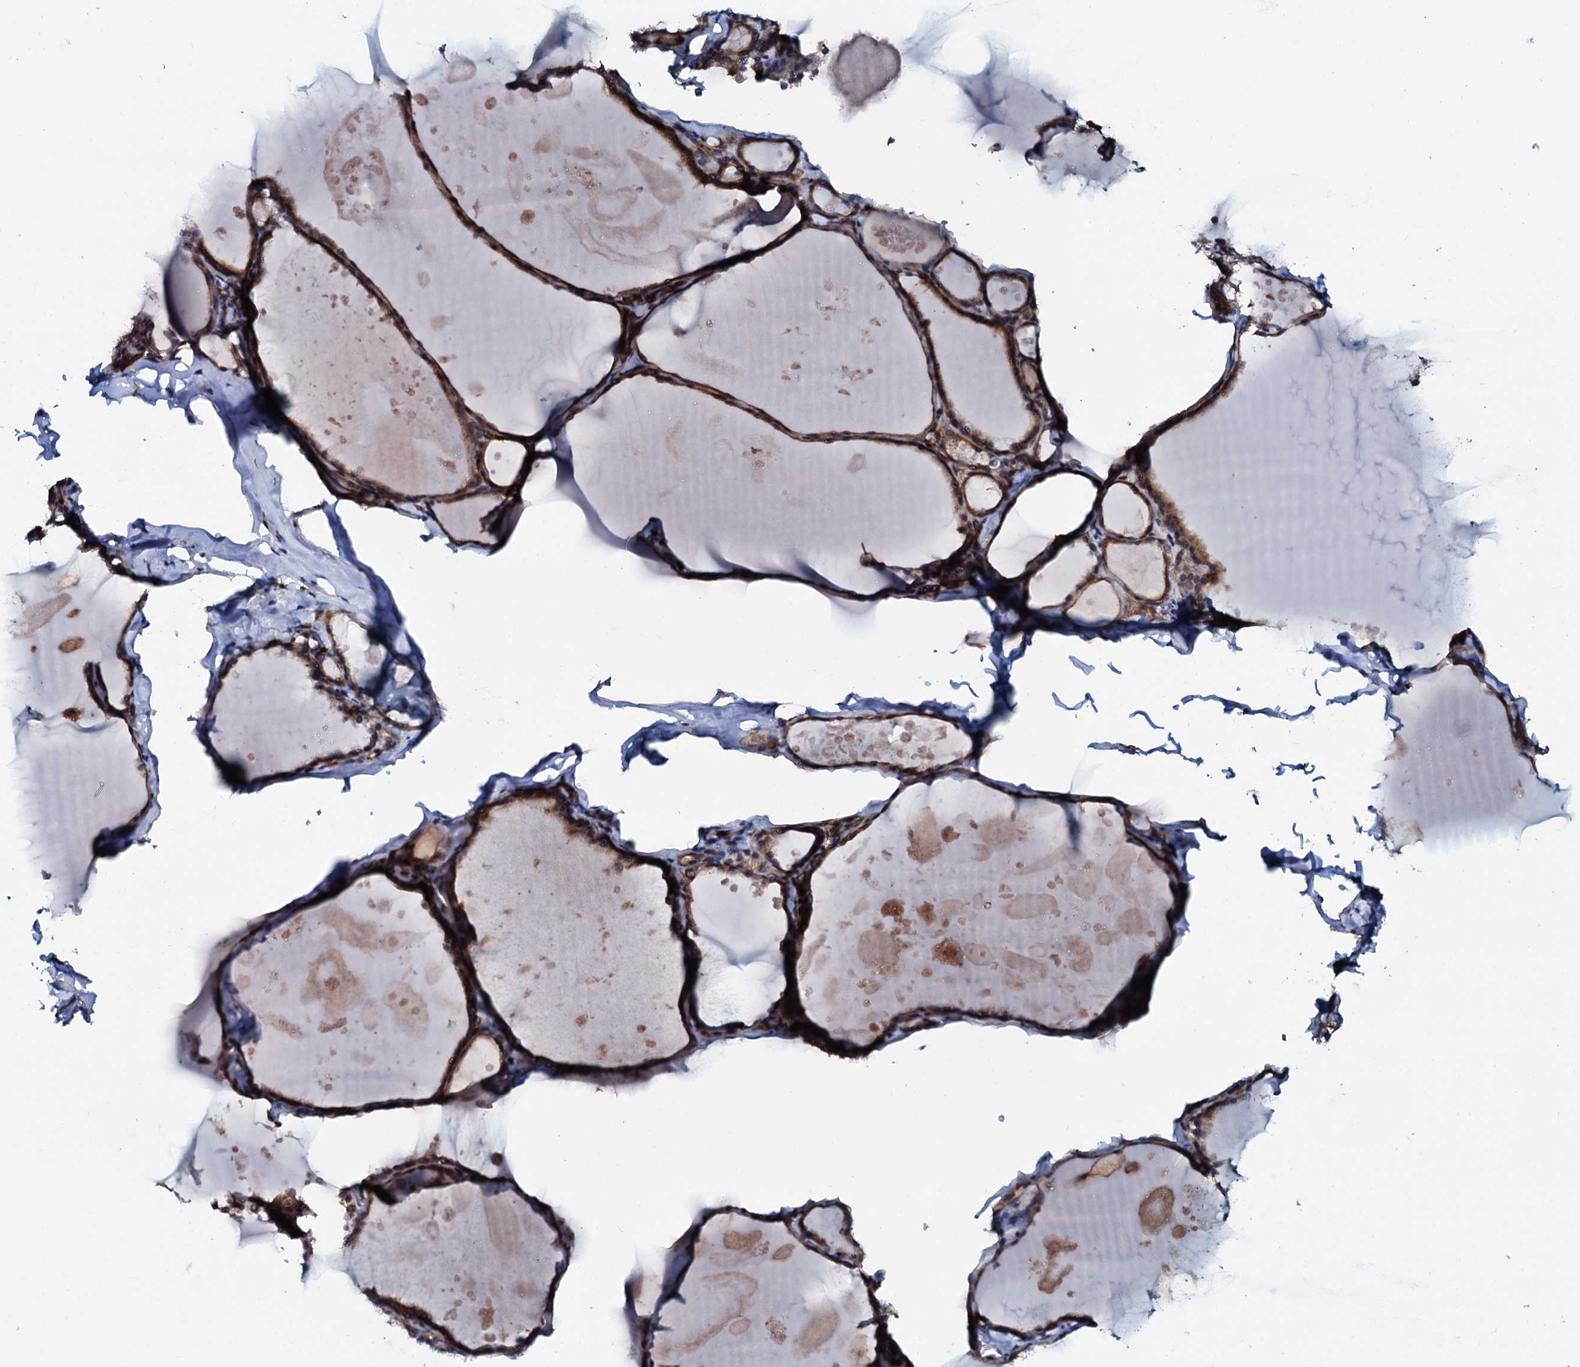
{"staining": {"intensity": "strong", "quantity": "25%-75%", "location": "cytoplasmic/membranous"}, "tissue": "thyroid gland", "cell_type": "Glandular cells", "image_type": "normal", "snomed": [{"axis": "morphology", "description": "Normal tissue, NOS"}, {"axis": "topography", "description": "Thyroid gland"}], "caption": "Thyroid gland stained for a protein exhibits strong cytoplasmic/membranous positivity in glandular cells. The staining was performed using DAB (3,3'-diaminobenzidine), with brown indicating positive protein expression. Nuclei are stained blue with hematoxylin.", "gene": "VAMP8", "patient": {"sex": "male", "age": 56}}